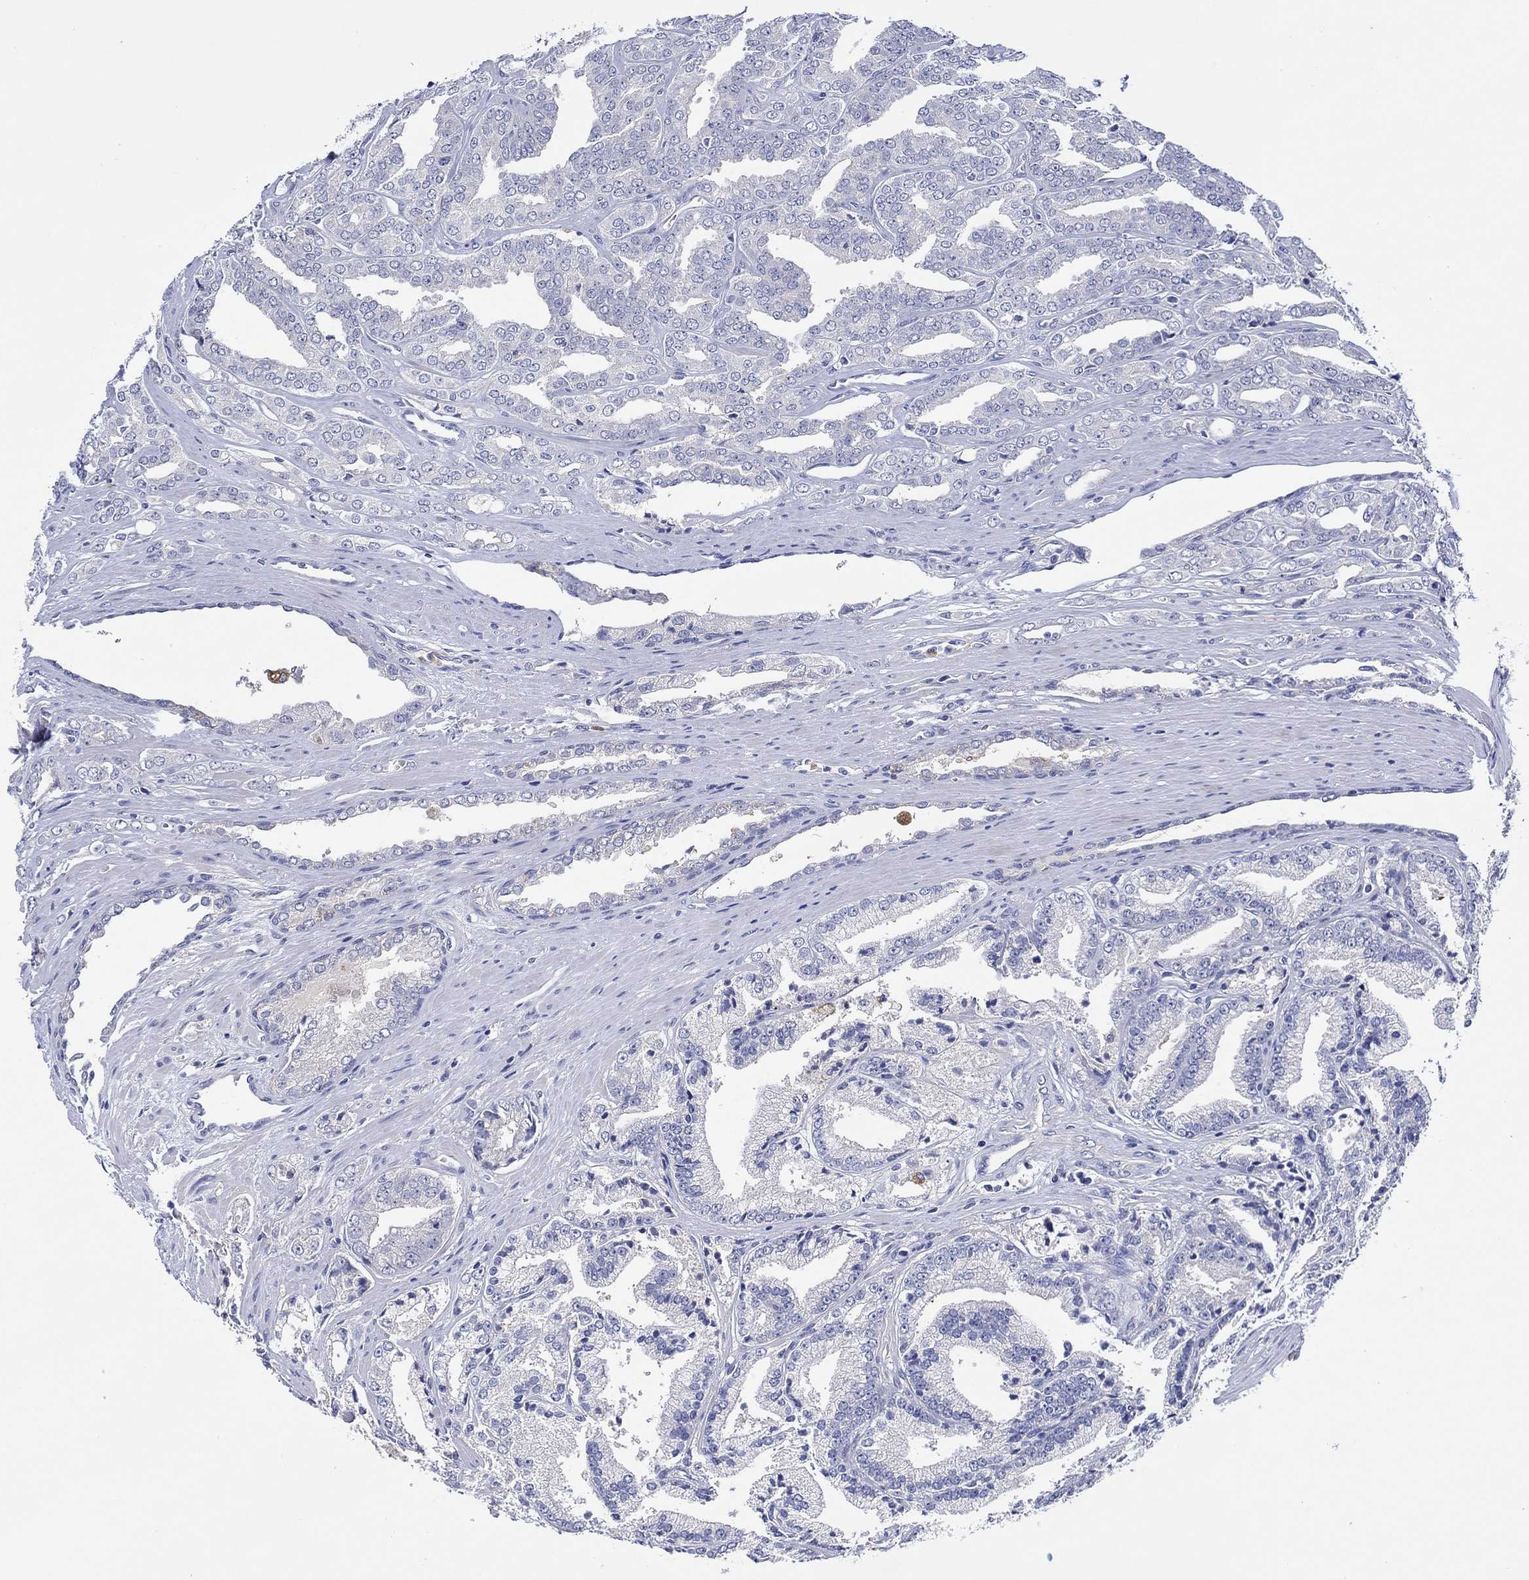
{"staining": {"intensity": "negative", "quantity": "none", "location": "none"}, "tissue": "prostate cancer", "cell_type": "Tumor cells", "image_type": "cancer", "snomed": [{"axis": "morphology", "description": "Adenocarcinoma, NOS"}, {"axis": "morphology", "description": "Adenocarcinoma, High grade"}, {"axis": "topography", "description": "Prostate"}], "caption": "A histopathology image of prostate high-grade adenocarcinoma stained for a protein demonstrates no brown staining in tumor cells. (Stains: DAB IHC with hematoxylin counter stain, Microscopy: brightfield microscopy at high magnification).", "gene": "CHIT1", "patient": {"sex": "male", "age": 70}}